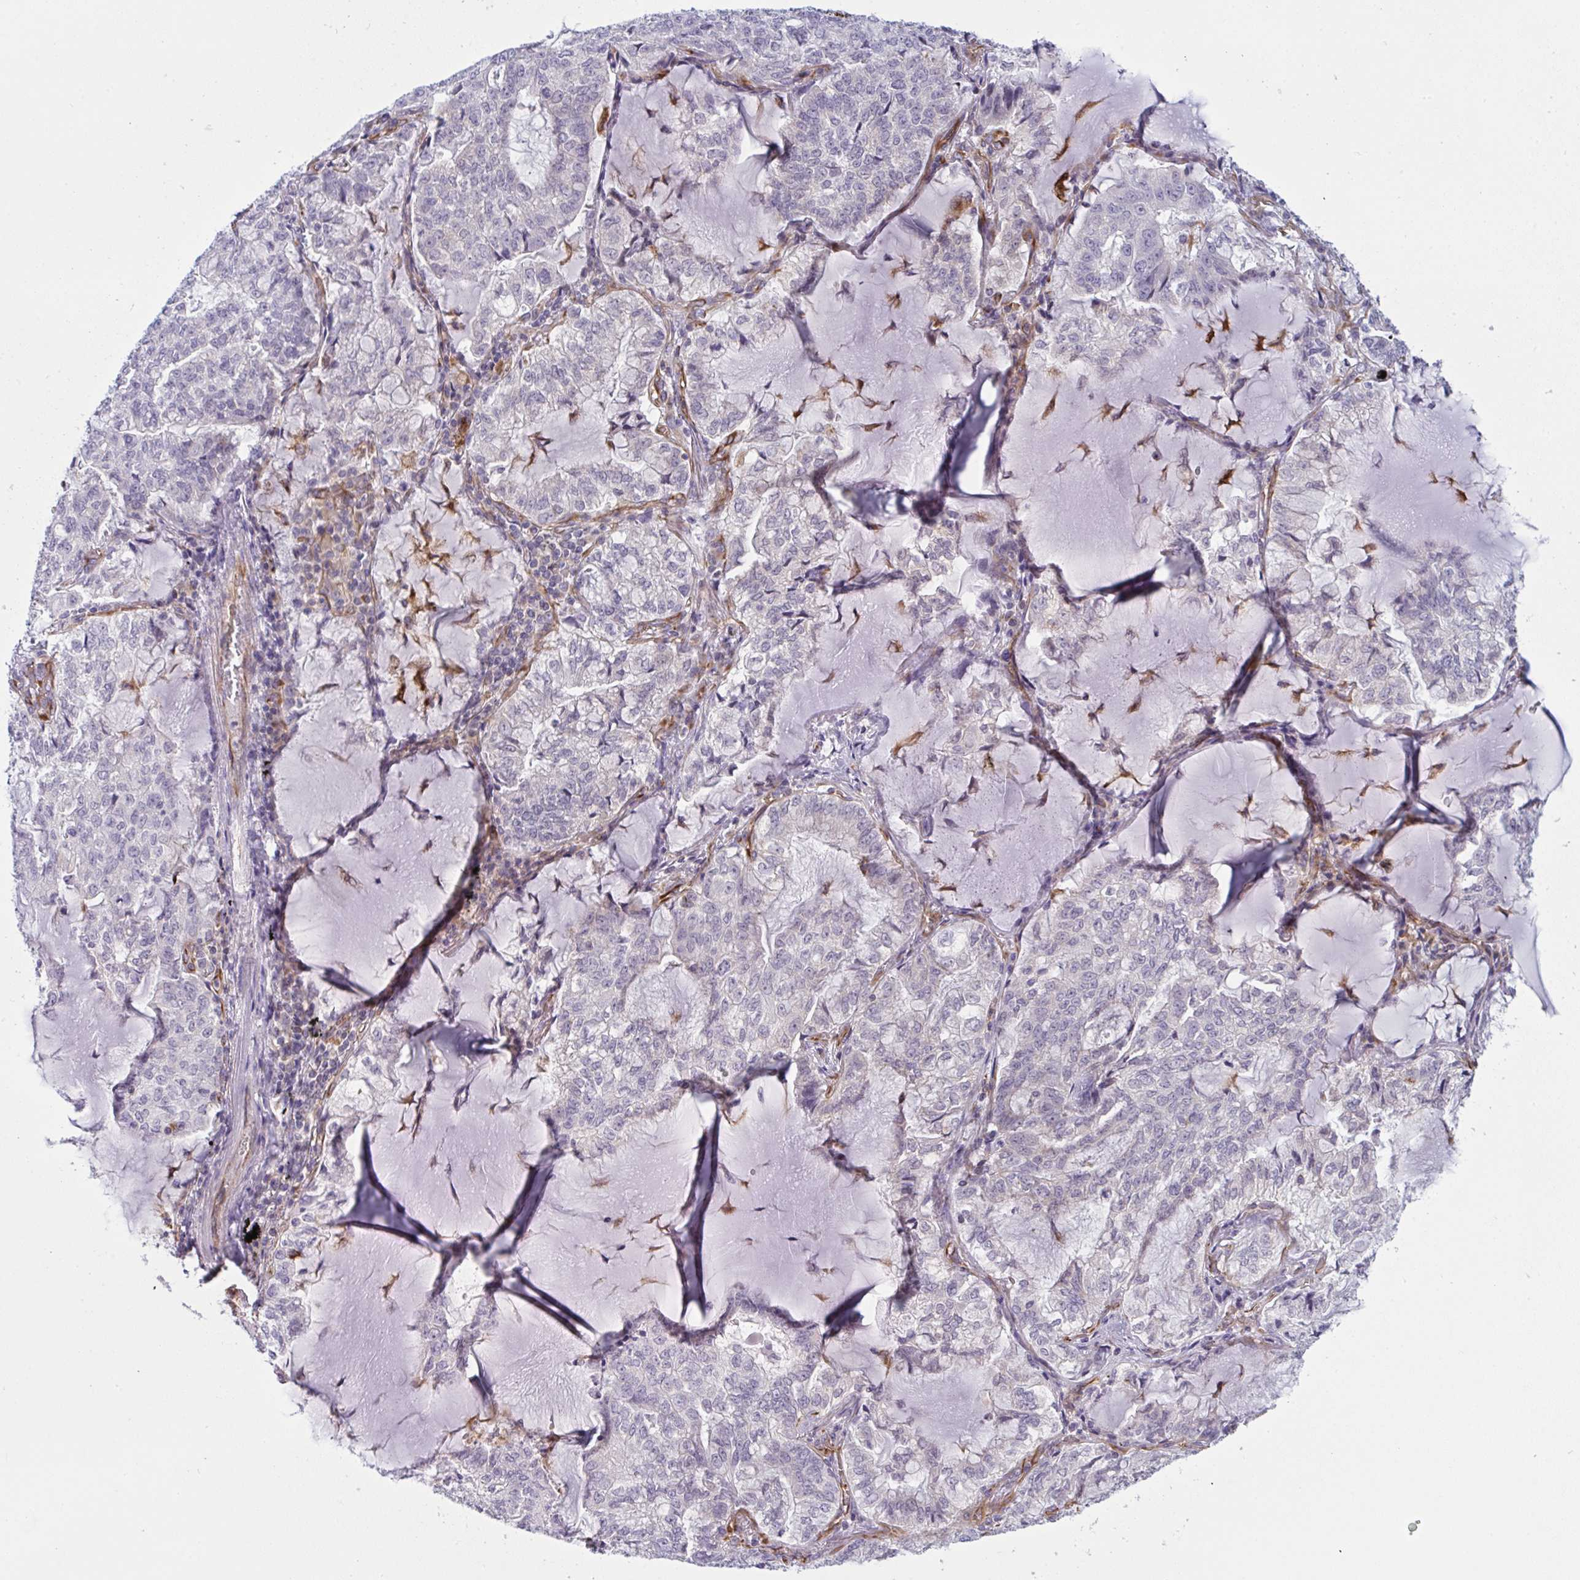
{"staining": {"intensity": "negative", "quantity": "none", "location": "none"}, "tissue": "lung cancer", "cell_type": "Tumor cells", "image_type": "cancer", "snomed": [{"axis": "morphology", "description": "Adenocarcinoma, NOS"}, {"axis": "topography", "description": "Lymph node"}, {"axis": "topography", "description": "Lung"}], "caption": "IHC histopathology image of human adenocarcinoma (lung) stained for a protein (brown), which displays no positivity in tumor cells.", "gene": "DCBLD1", "patient": {"sex": "male", "age": 66}}